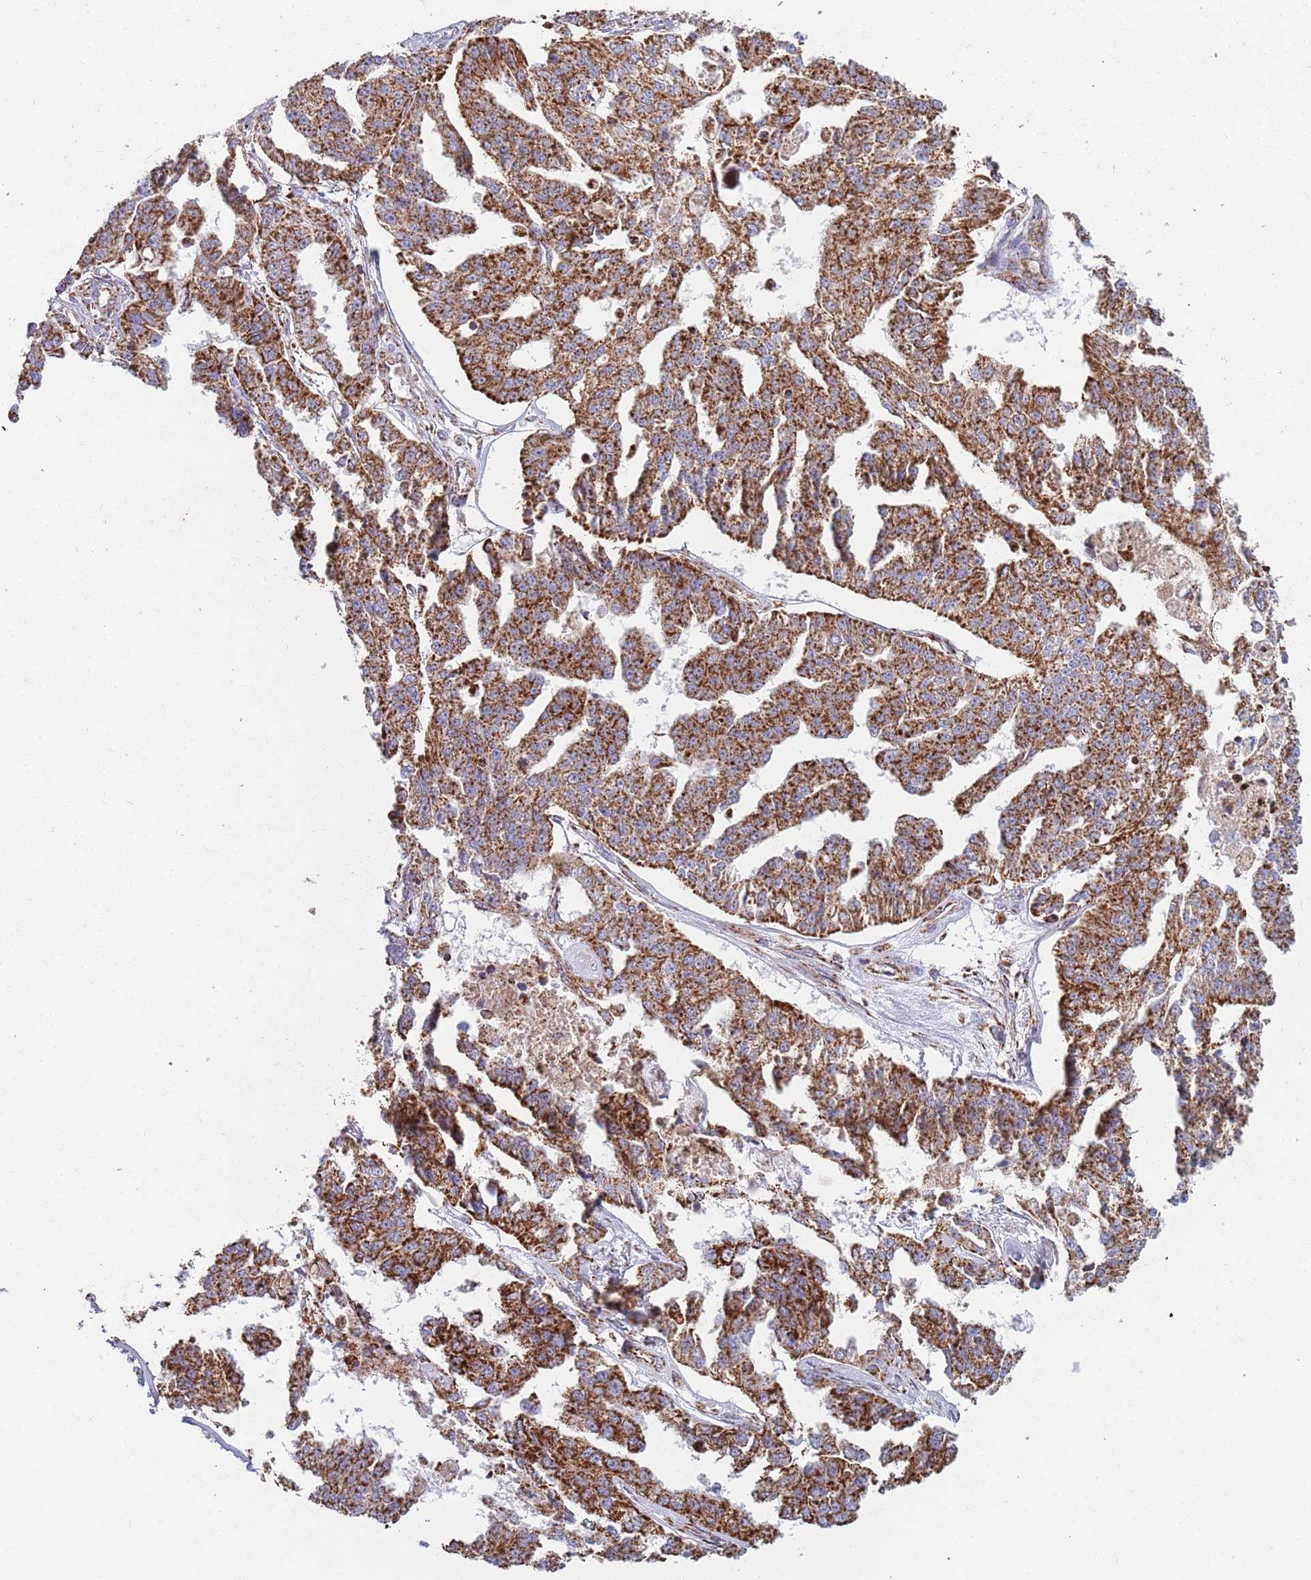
{"staining": {"intensity": "strong", "quantity": ">75%", "location": "cytoplasmic/membranous"}, "tissue": "ovarian cancer", "cell_type": "Tumor cells", "image_type": "cancer", "snomed": [{"axis": "morphology", "description": "Cystadenocarcinoma, serous, NOS"}, {"axis": "topography", "description": "Ovary"}], "caption": "A micrograph showing strong cytoplasmic/membranous positivity in approximately >75% of tumor cells in ovarian cancer, as visualized by brown immunohistochemical staining.", "gene": "ATP5PD", "patient": {"sex": "female", "age": 58}}